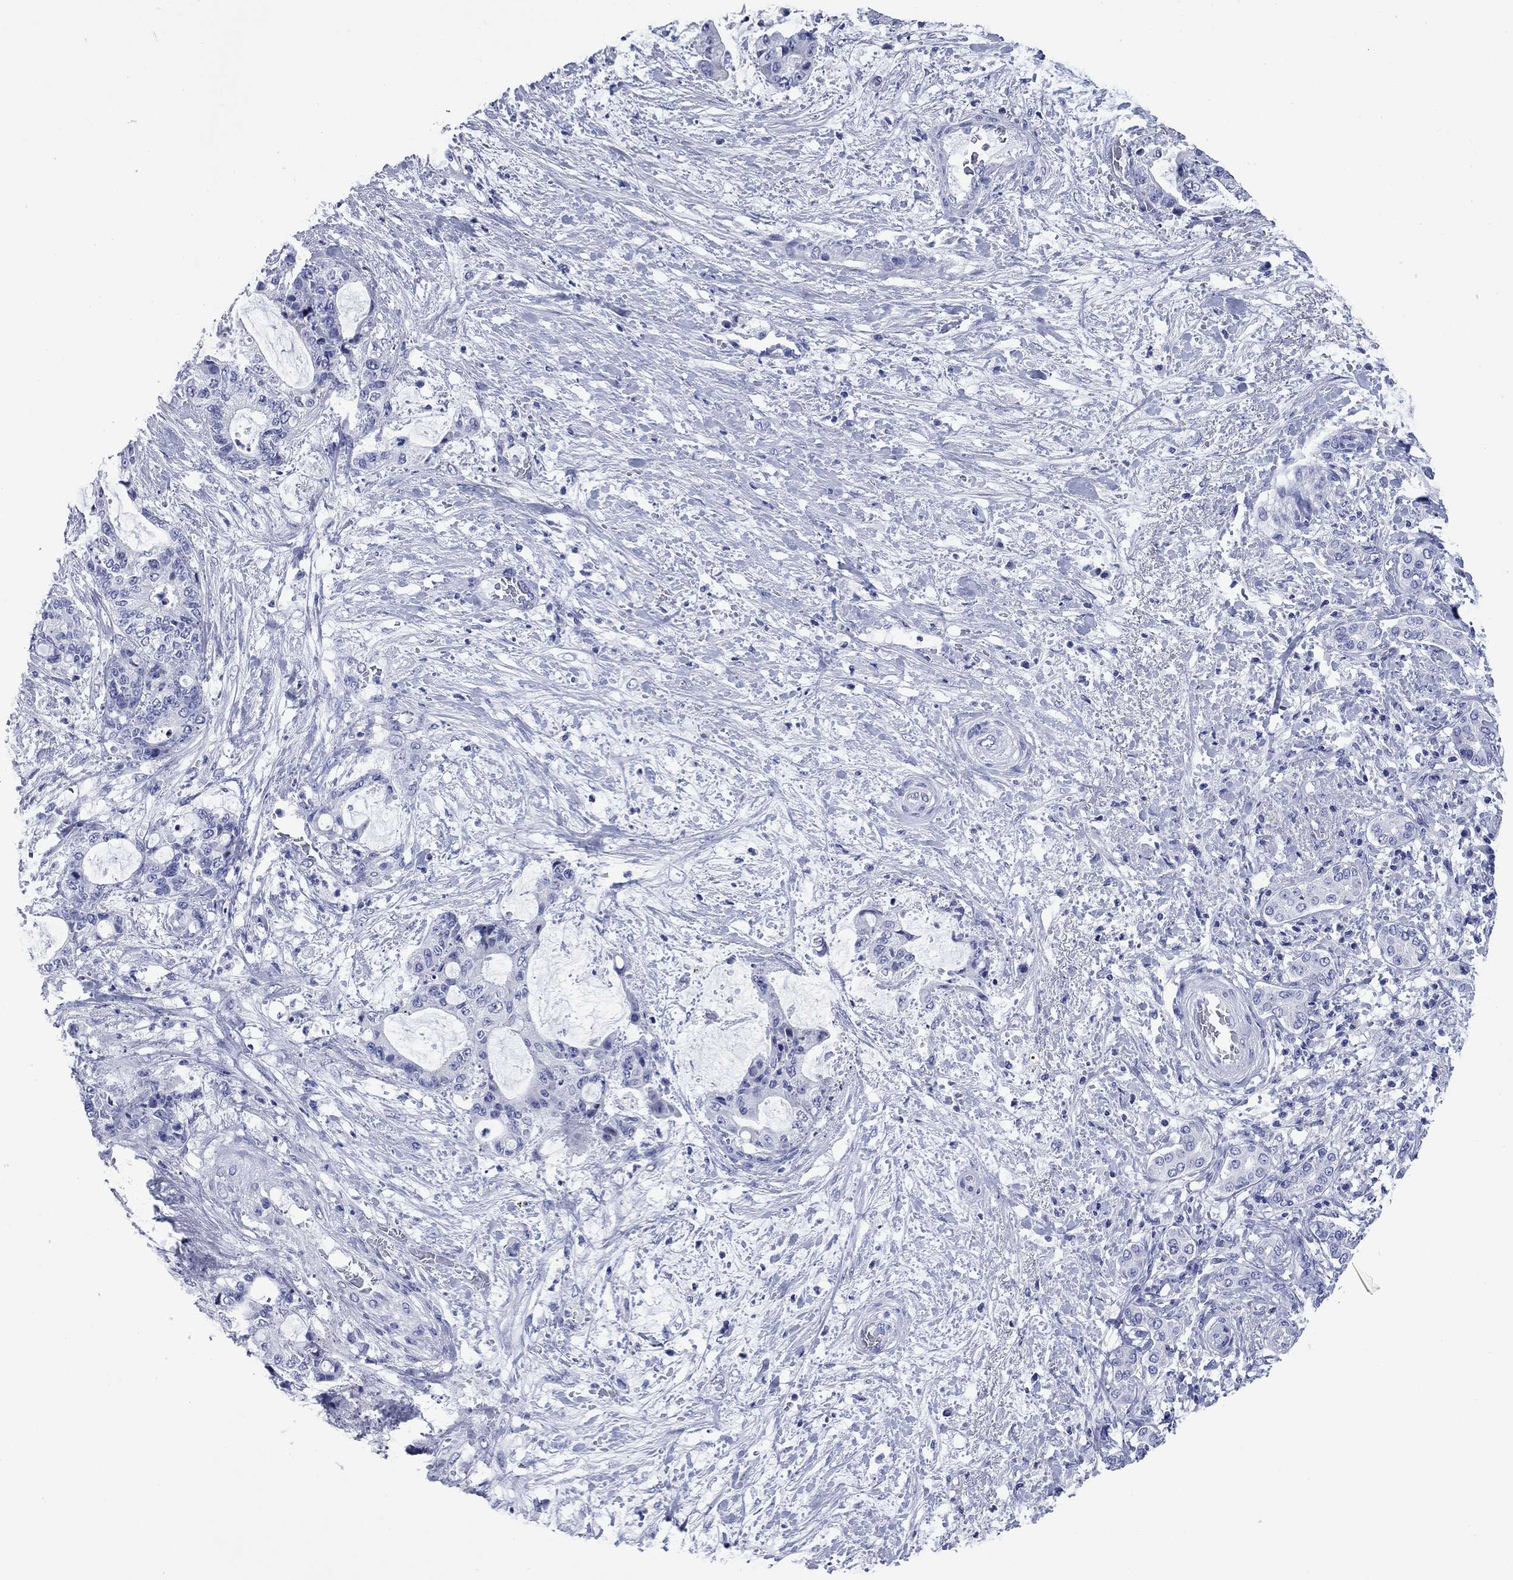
{"staining": {"intensity": "negative", "quantity": "none", "location": "none"}, "tissue": "liver cancer", "cell_type": "Tumor cells", "image_type": "cancer", "snomed": [{"axis": "morphology", "description": "Normal tissue, NOS"}, {"axis": "morphology", "description": "Cholangiocarcinoma"}, {"axis": "topography", "description": "Liver"}, {"axis": "topography", "description": "Peripheral nerve tissue"}], "caption": "Immunohistochemical staining of human liver cancer exhibits no significant positivity in tumor cells.", "gene": "CCNA1", "patient": {"sex": "female", "age": 73}}